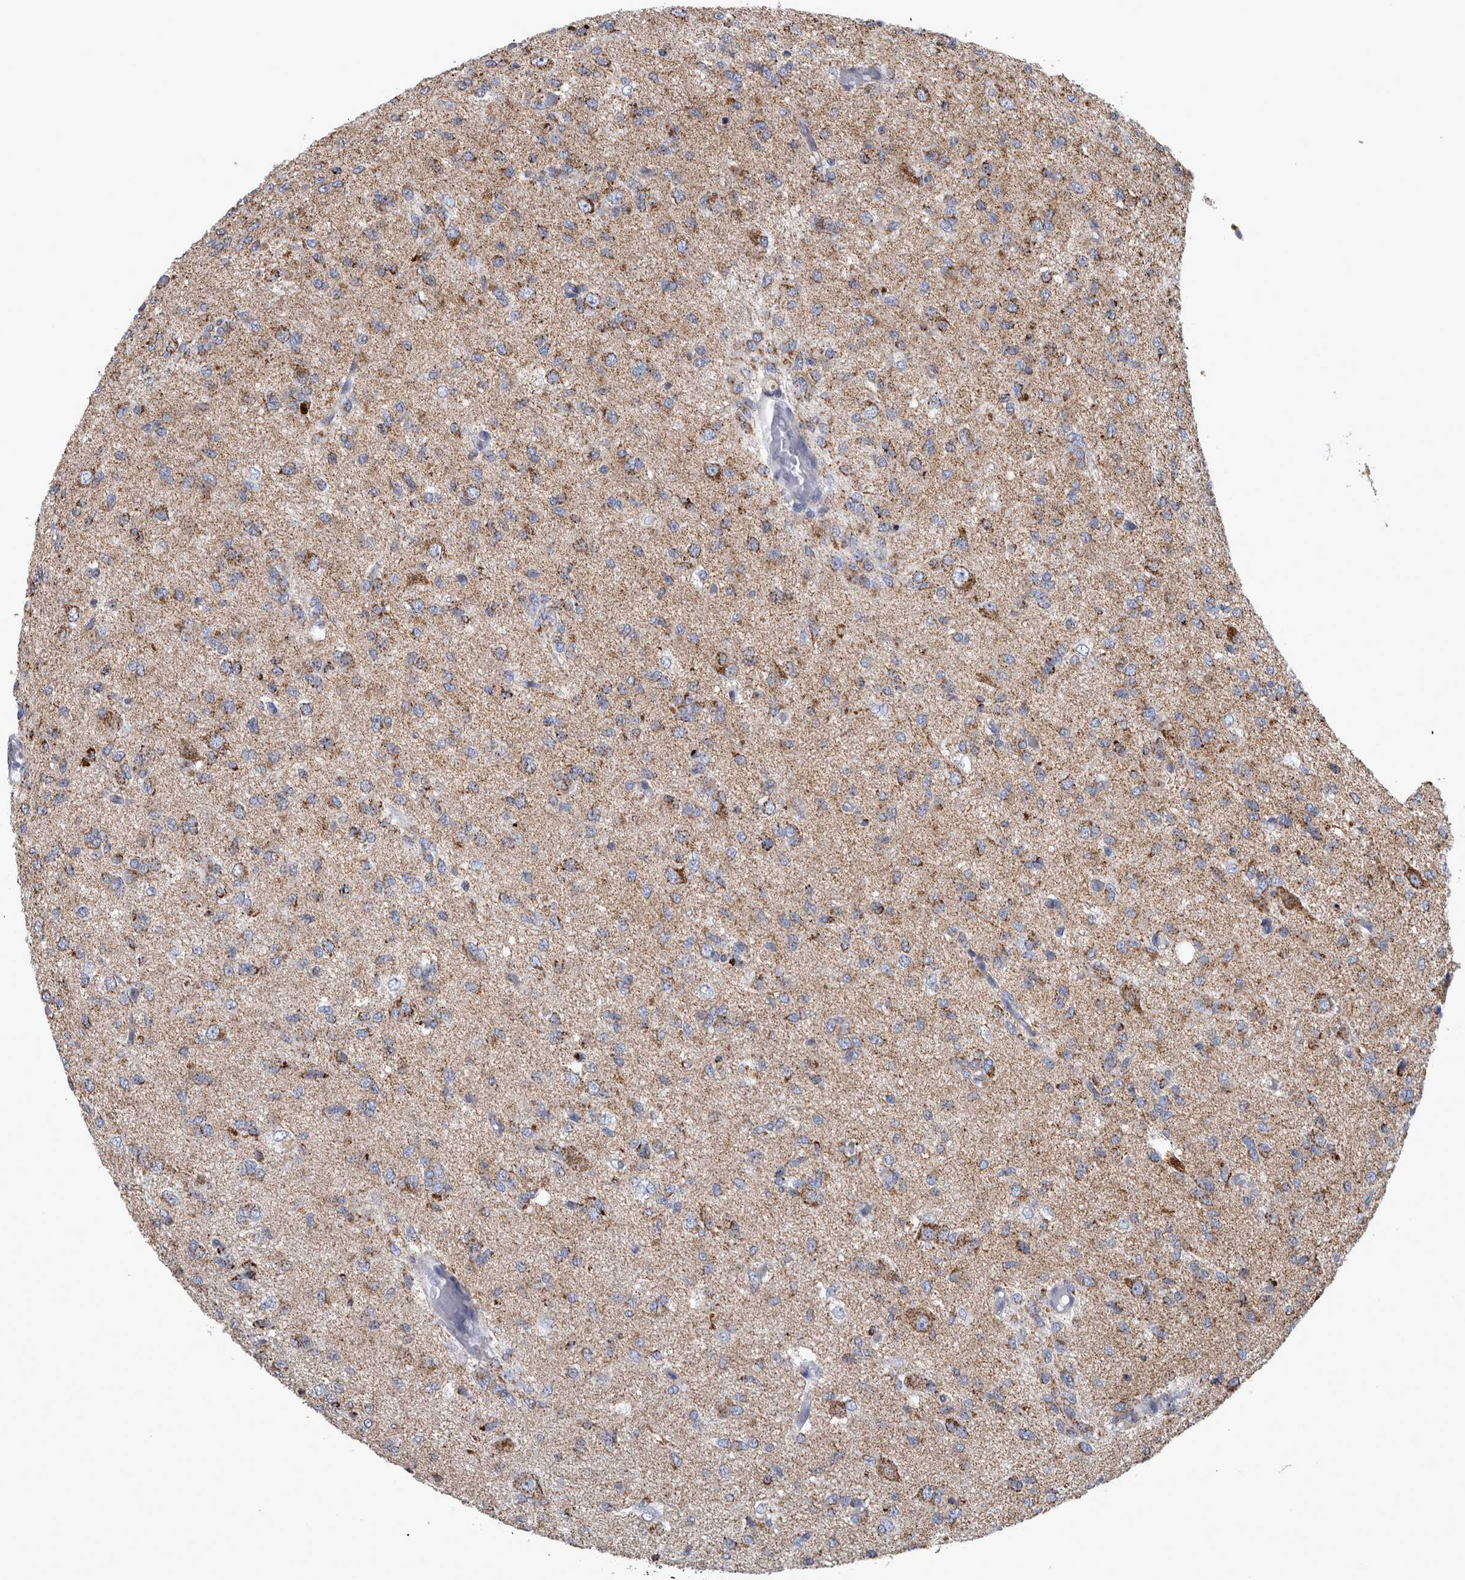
{"staining": {"intensity": "moderate", "quantity": "<25%", "location": "cytoplasmic/membranous"}, "tissue": "glioma", "cell_type": "Tumor cells", "image_type": "cancer", "snomed": [{"axis": "morphology", "description": "Glioma, malignant, High grade"}, {"axis": "topography", "description": "Brain"}], "caption": "Protein staining reveals moderate cytoplasmic/membranous expression in approximately <25% of tumor cells in glioma.", "gene": "MDH2", "patient": {"sex": "female", "age": 59}}